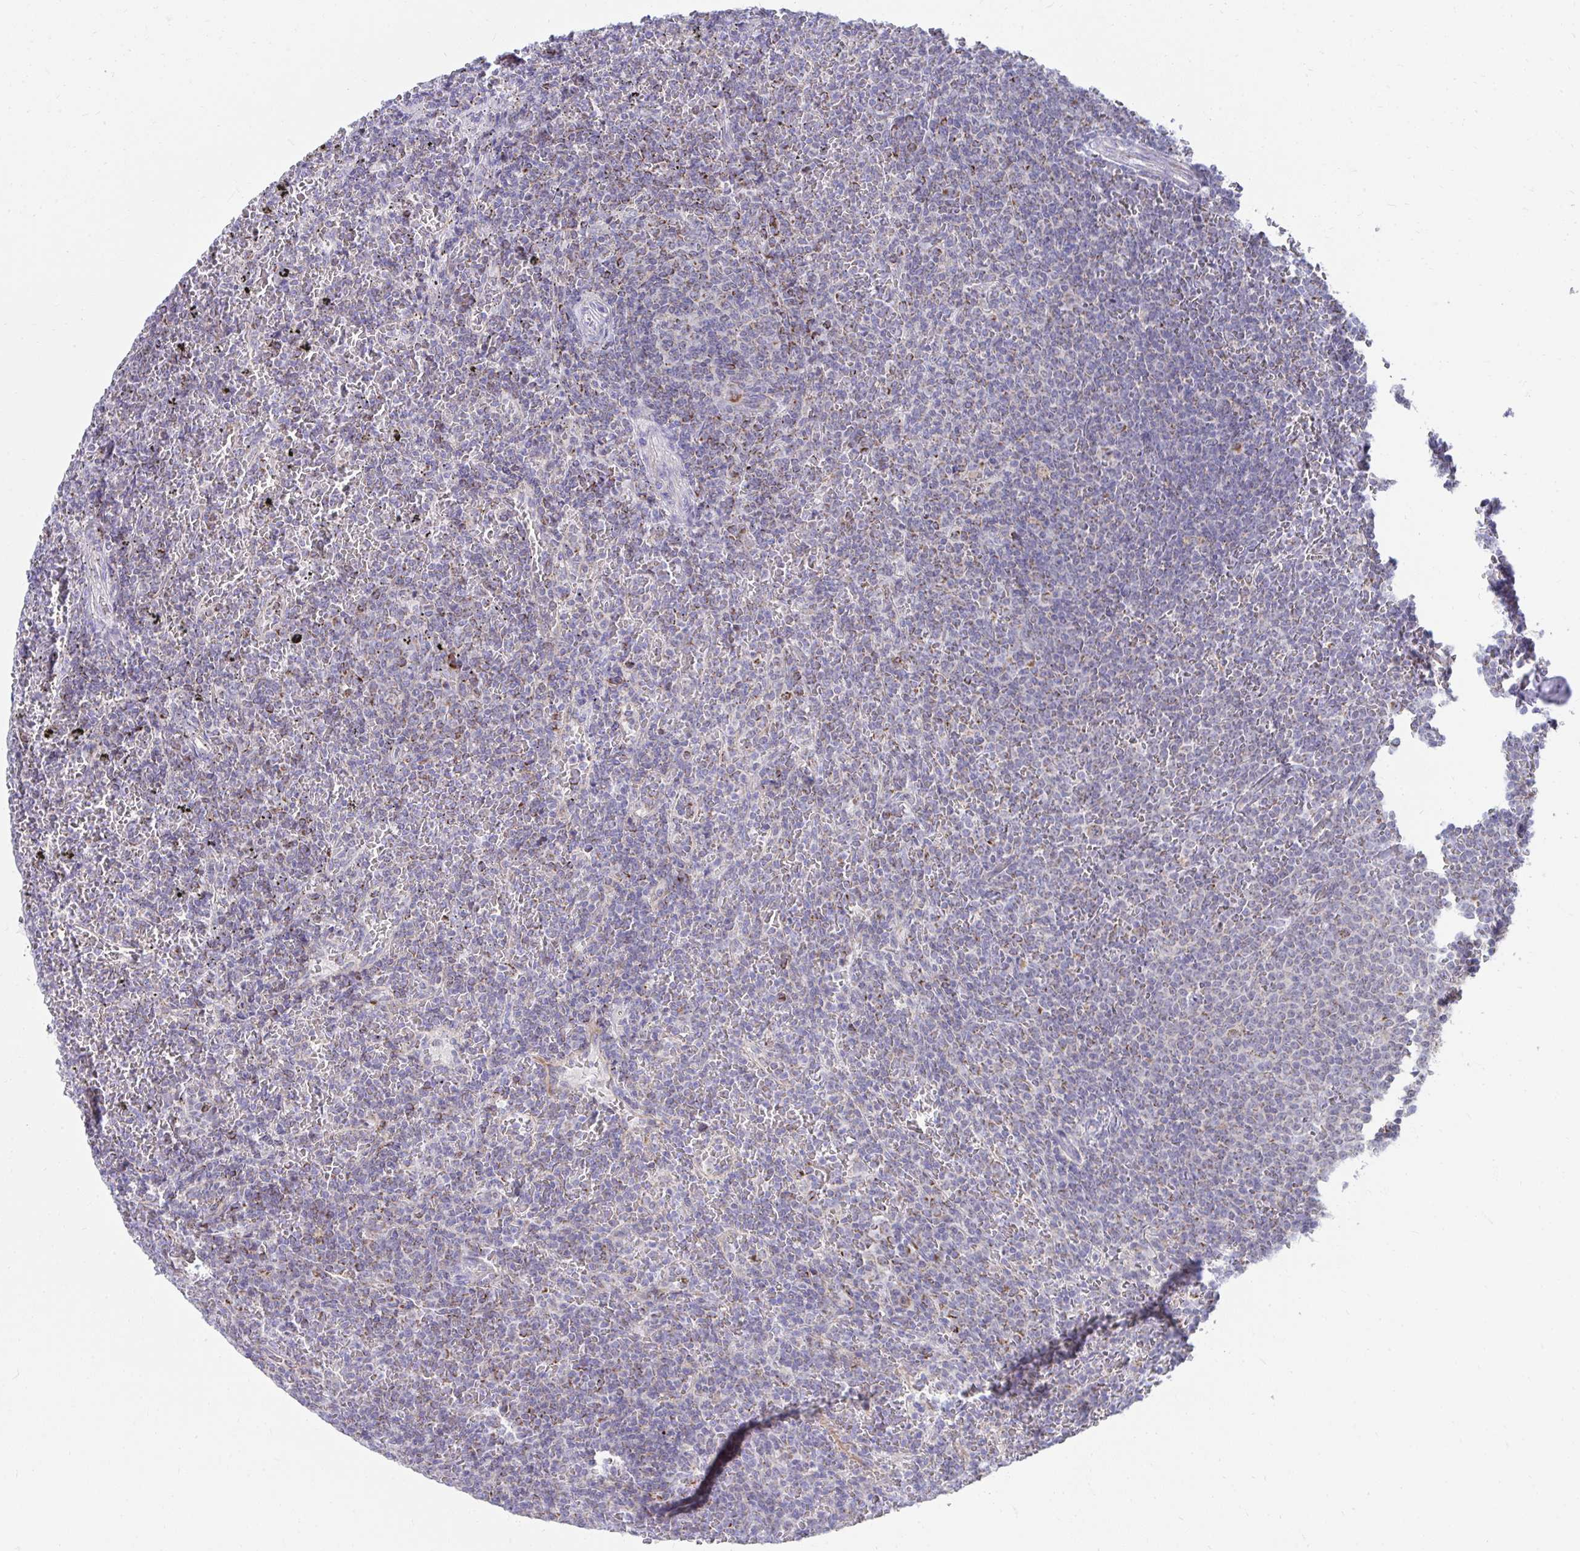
{"staining": {"intensity": "weak", "quantity": "25%-75%", "location": "cytoplasmic/membranous"}, "tissue": "lymphoma", "cell_type": "Tumor cells", "image_type": "cancer", "snomed": [{"axis": "morphology", "description": "Malignant lymphoma, non-Hodgkin's type, Low grade"}, {"axis": "topography", "description": "Spleen"}], "caption": "A brown stain shows weak cytoplasmic/membranous positivity of a protein in malignant lymphoma, non-Hodgkin's type (low-grade) tumor cells.", "gene": "PRRG3", "patient": {"sex": "female", "age": 77}}